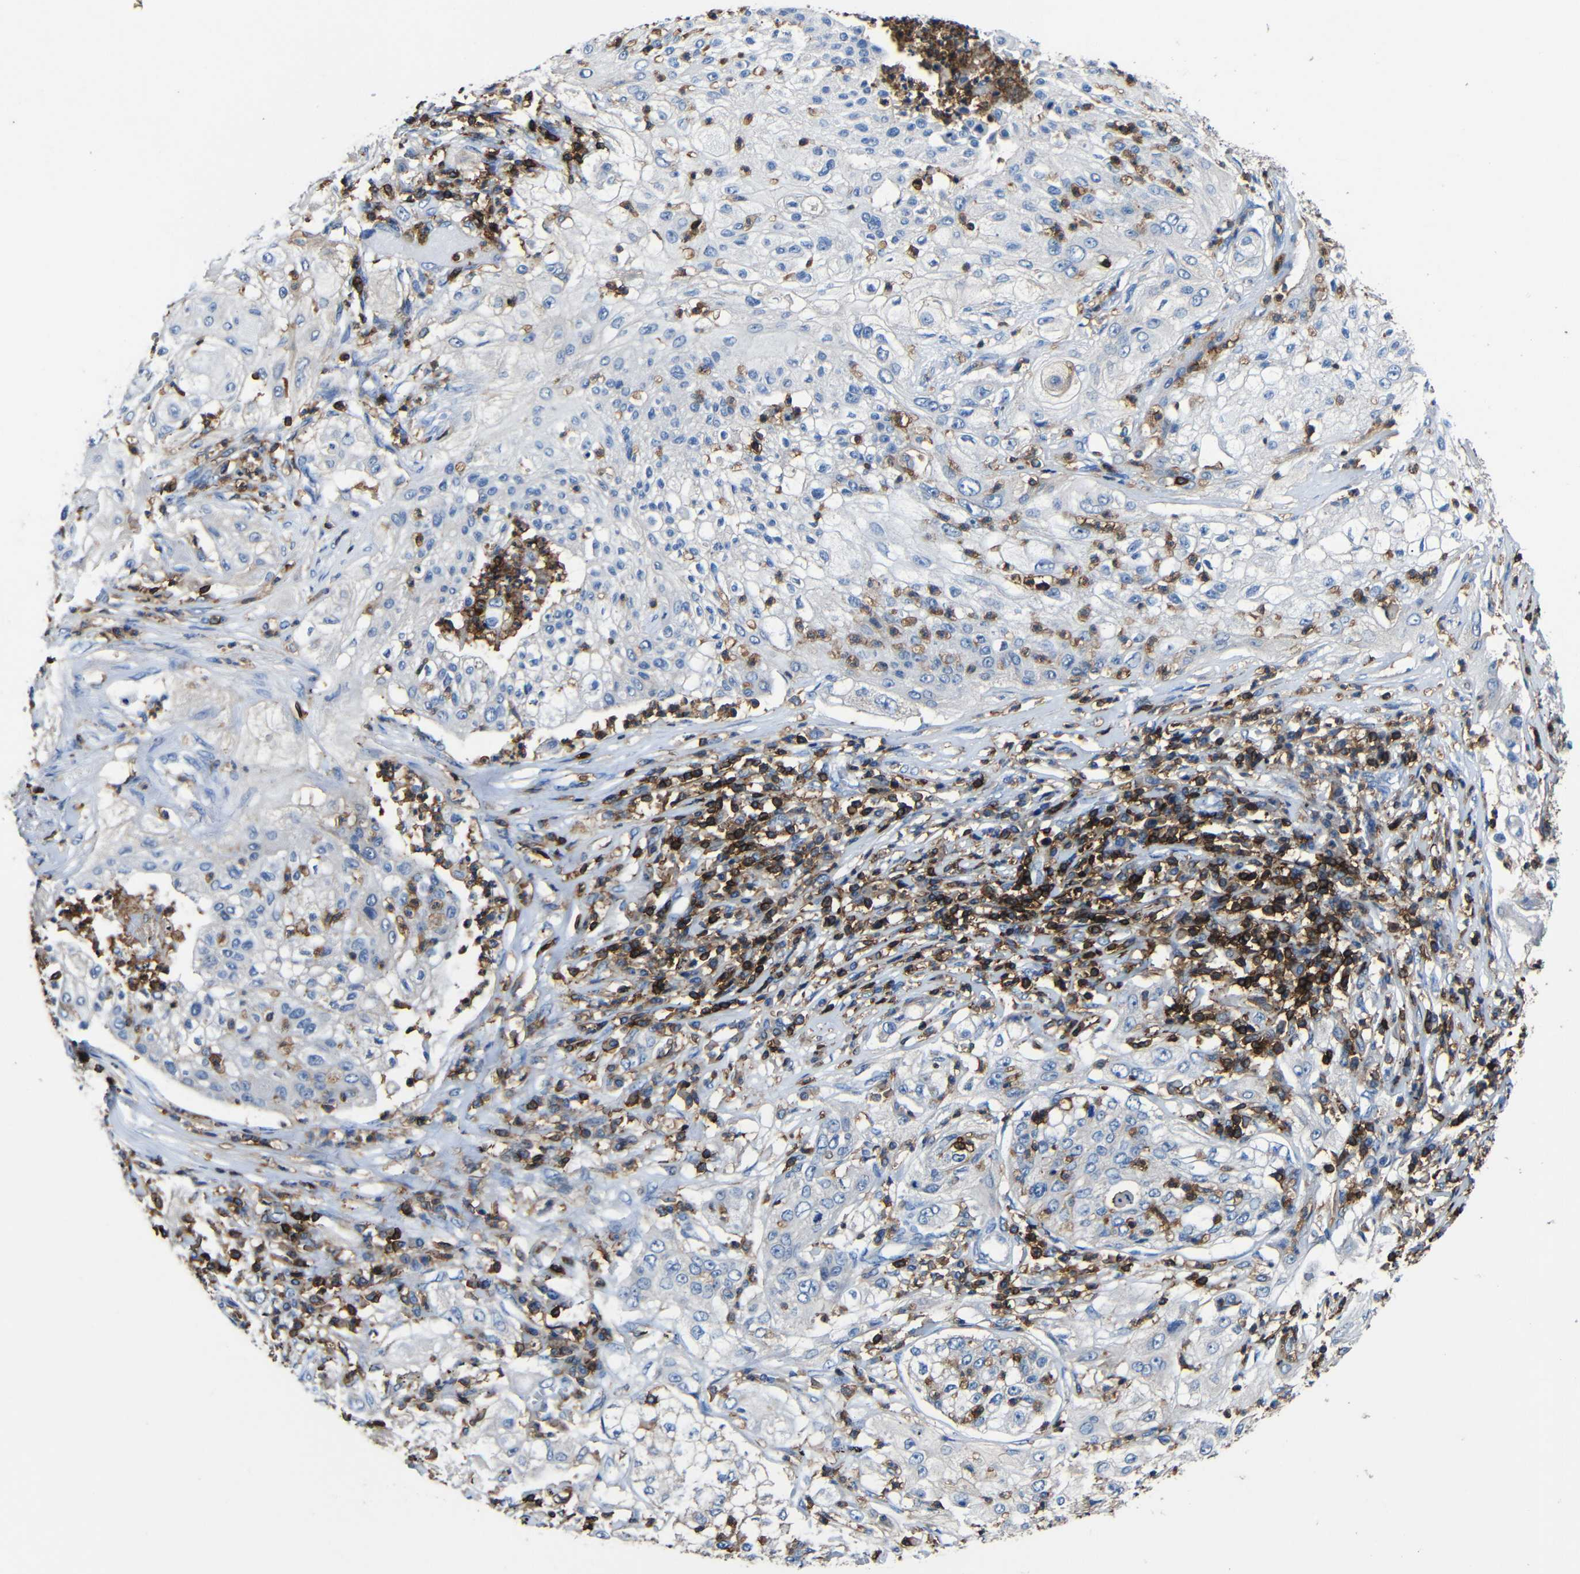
{"staining": {"intensity": "negative", "quantity": "none", "location": "none"}, "tissue": "lung cancer", "cell_type": "Tumor cells", "image_type": "cancer", "snomed": [{"axis": "morphology", "description": "Inflammation, NOS"}, {"axis": "morphology", "description": "Squamous cell carcinoma, NOS"}, {"axis": "topography", "description": "Lymph node"}, {"axis": "topography", "description": "Soft tissue"}, {"axis": "topography", "description": "Lung"}], "caption": "IHC of lung cancer reveals no expression in tumor cells.", "gene": "P2RY12", "patient": {"sex": "male", "age": 66}}